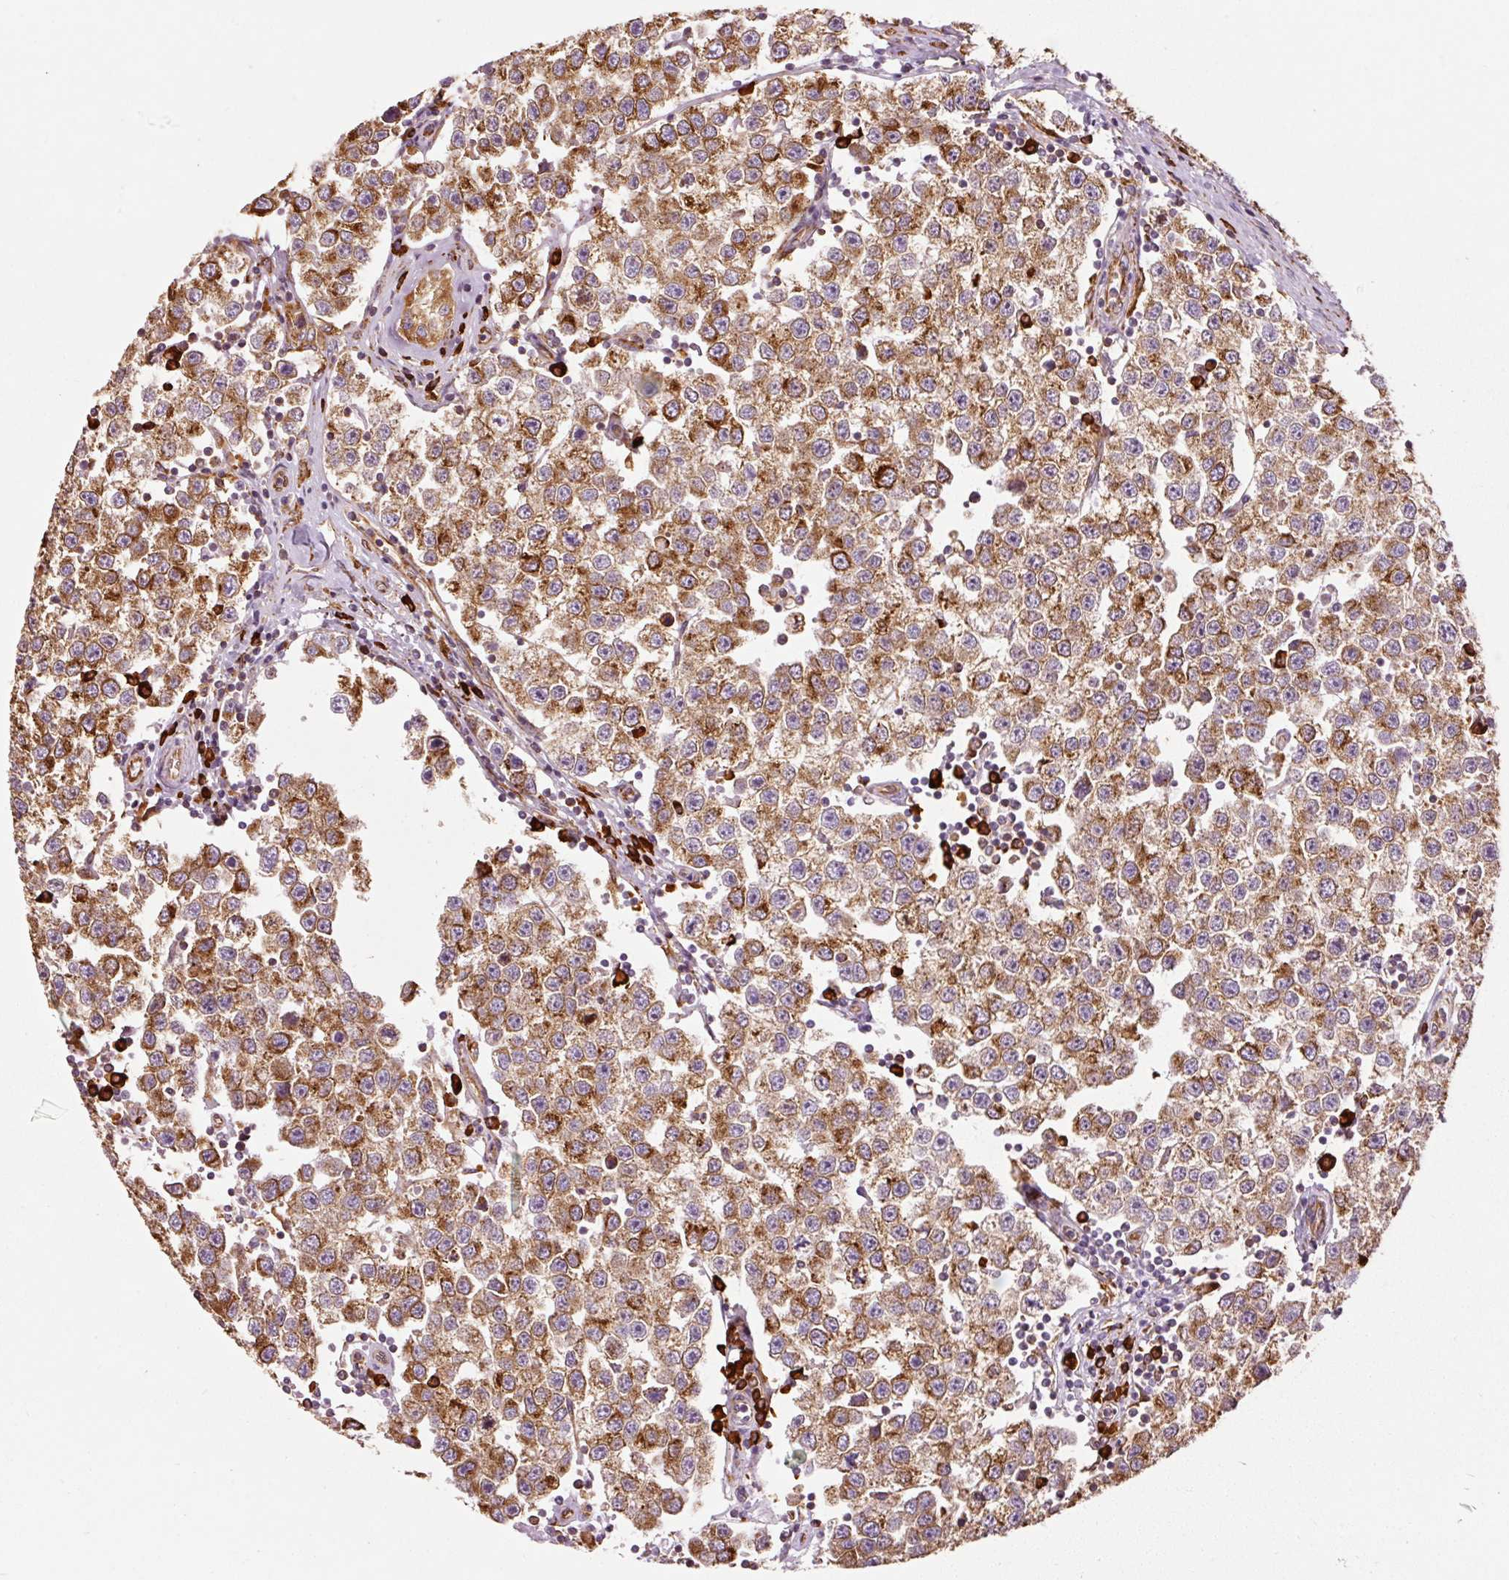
{"staining": {"intensity": "strong", "quantity": ">75%", "location": "cytoplasmic/membranous"}, "tissue": "testis cancer", "cell_type": "Tumor cells", "image_type": "cancer", "snomed": [{"axis": "morphology", "description": "Seminoma, NOS"}, {"axis": "topography", "description": "Testis"}], "caption": "This histopathology image shows immunohistochemistry staining of human testis cancer, with high strong cytoplasmic/membranous staining in about >75% of tumor cells.", "gene": "KLC1", "patient": {"sex": "male", "age": 34}}